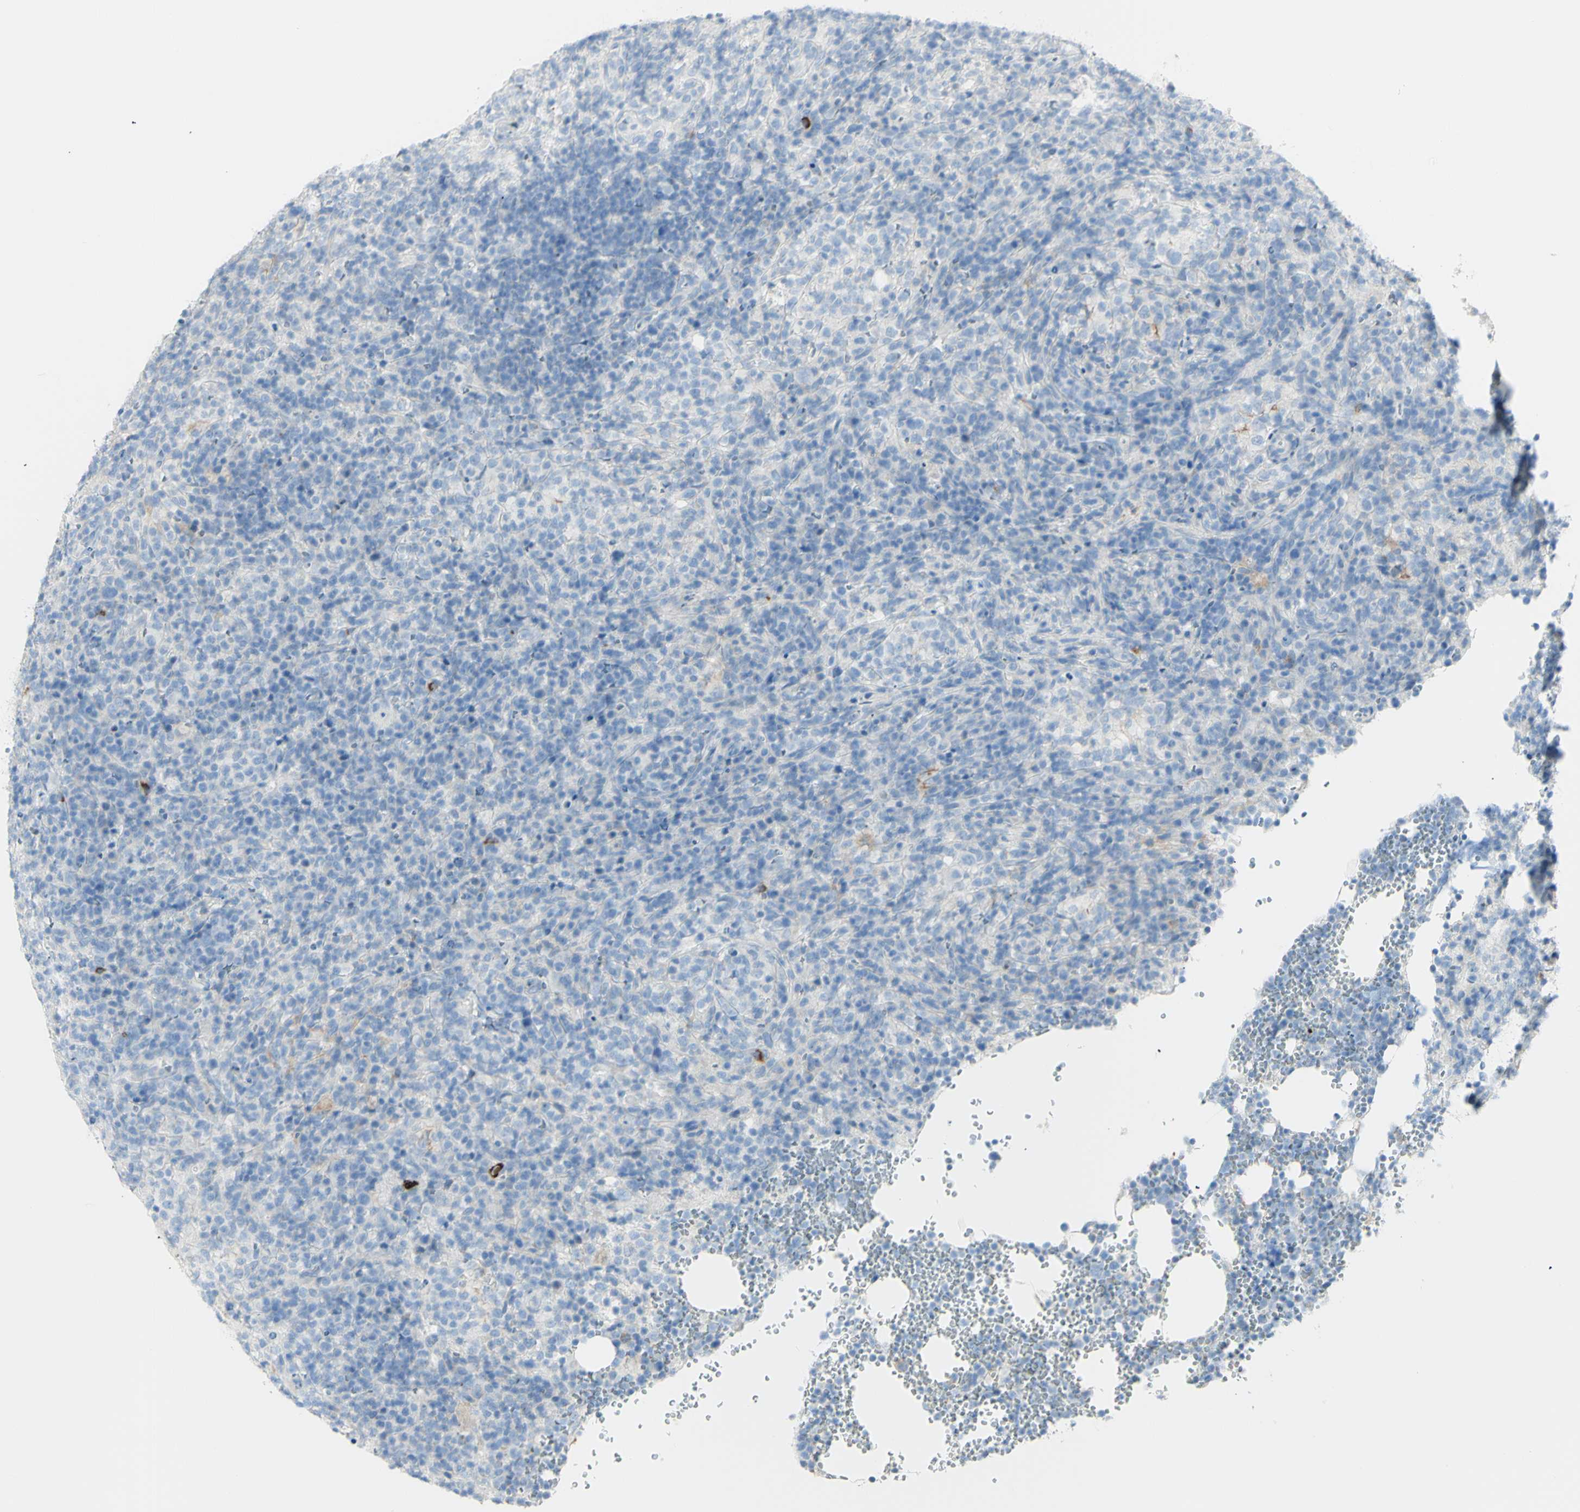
{"staining": {"intensity": "negative", "quantity": "none", "location": "none"}, "tissue": "lymphoma", "cell_type": "Tumor cells", "image_type": "cancer", "snomed": [{"axis": "morphology", "description": "Malignant lymphoma, non-Hodgkin's type, High grade"}, {"axis": "topography", "description": "Lymph node"}], "caption": "Malignant lymphoma, non-Hodgkin's type (high-grade) was stained to show a protein in brown. There is no significant positivity in tumor cells.", "gene": "LETM1", "patient": {"sex": "female", "age": 76}}